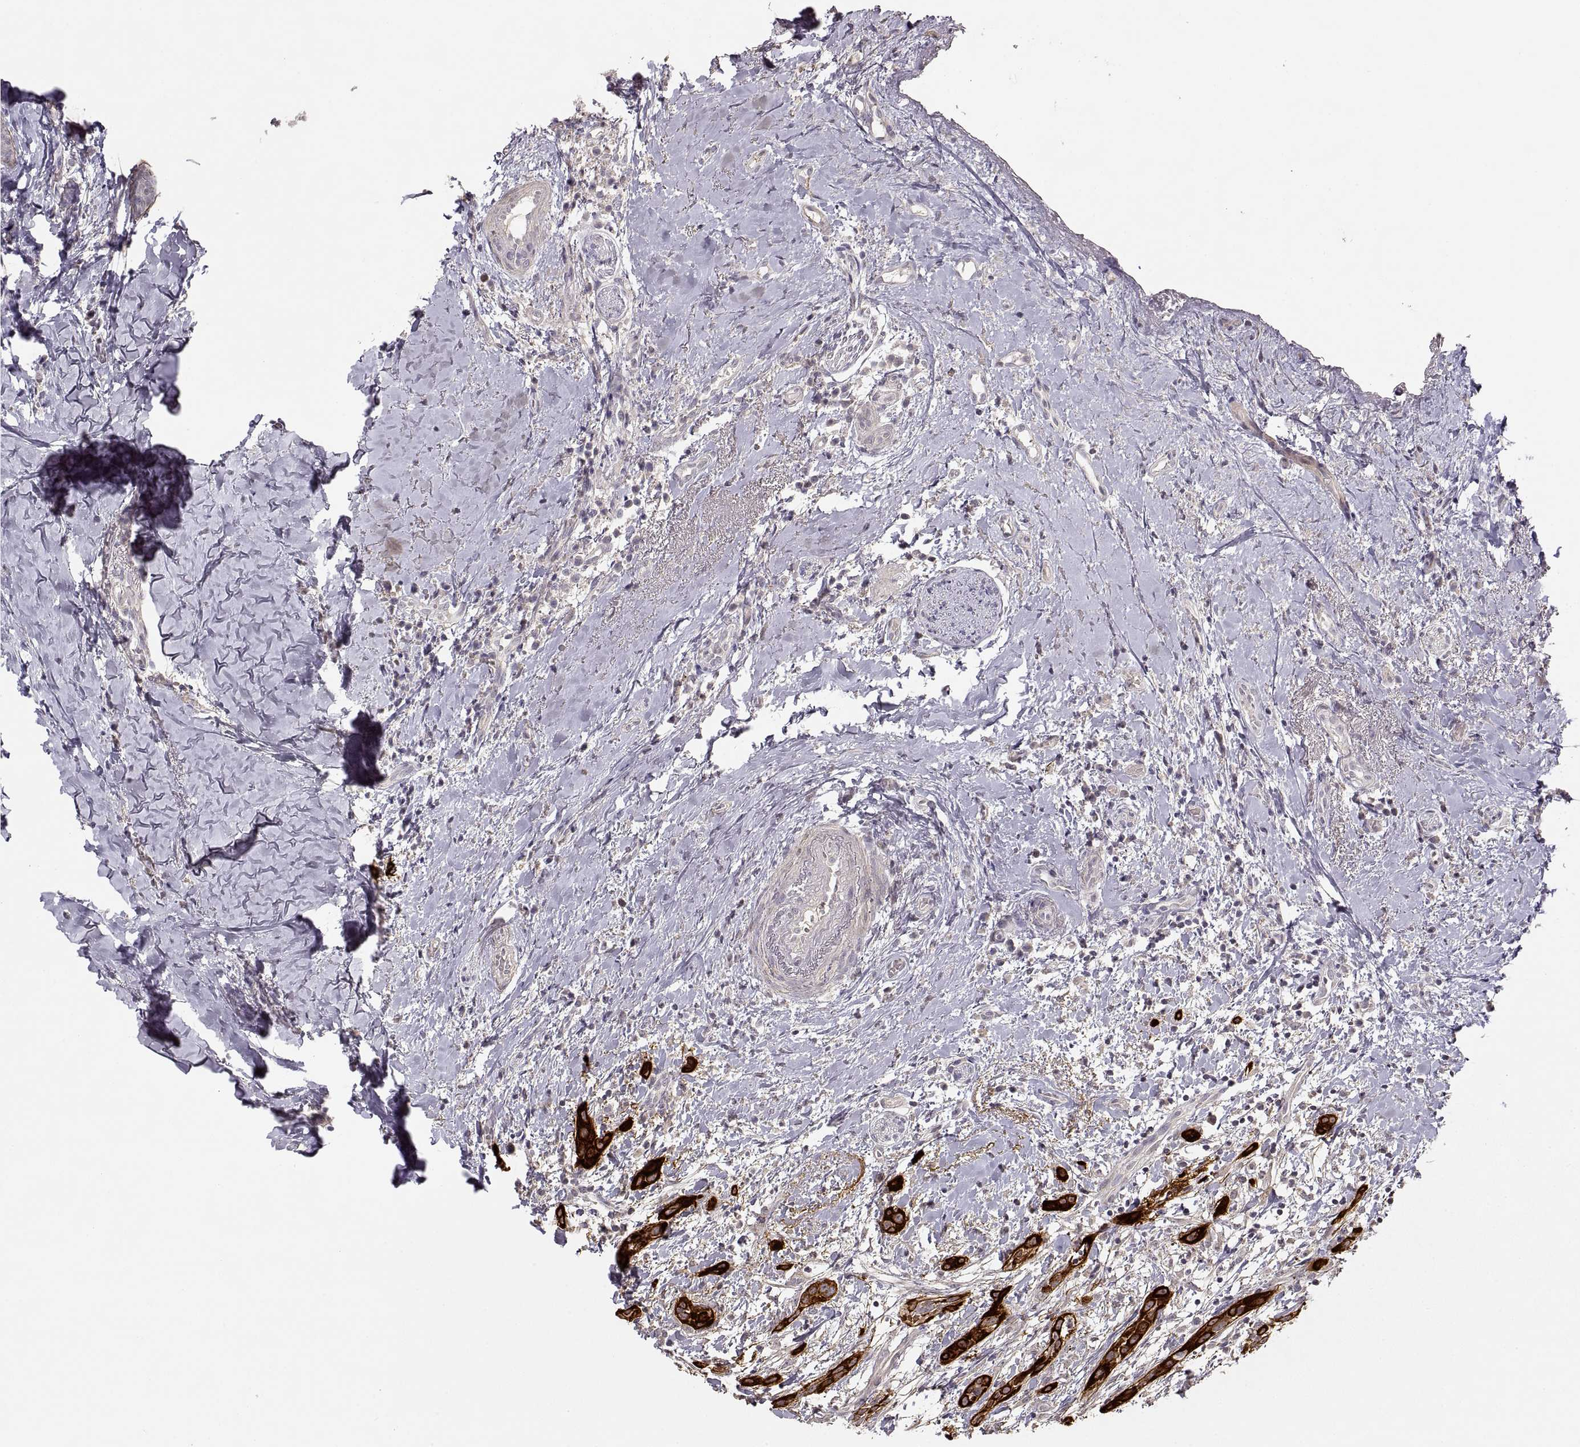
{"staining": {"intensity": "strong", "quantity": ">75%", "location": "cytoplasmic/membranous"}, "tissue": "head and neck cancer", "cell_type": "Tumor cells", "image_type": "cancer", "snomed": [{"axis": "morphology", "description": "Normal tissue, NOS"}, {"axis": "morphology", "description": "Squamous cell carcinoma, NOS"}, {"axis": "topography", "description": "Oral tissue"}, {"axis": "topography", "description": "Salivary gland"}, {"axis": "topography", "description": "Head-Neck"}], "caption": "Immunohistochemical staining of head and neck squamous cell carcinoma exhibits high levels of strong cytoplasmic/membranous positivity in approximately >75% of tumor cells.", "gene": "LAMC2", "patient": {"sex": "female", "age": 62}}